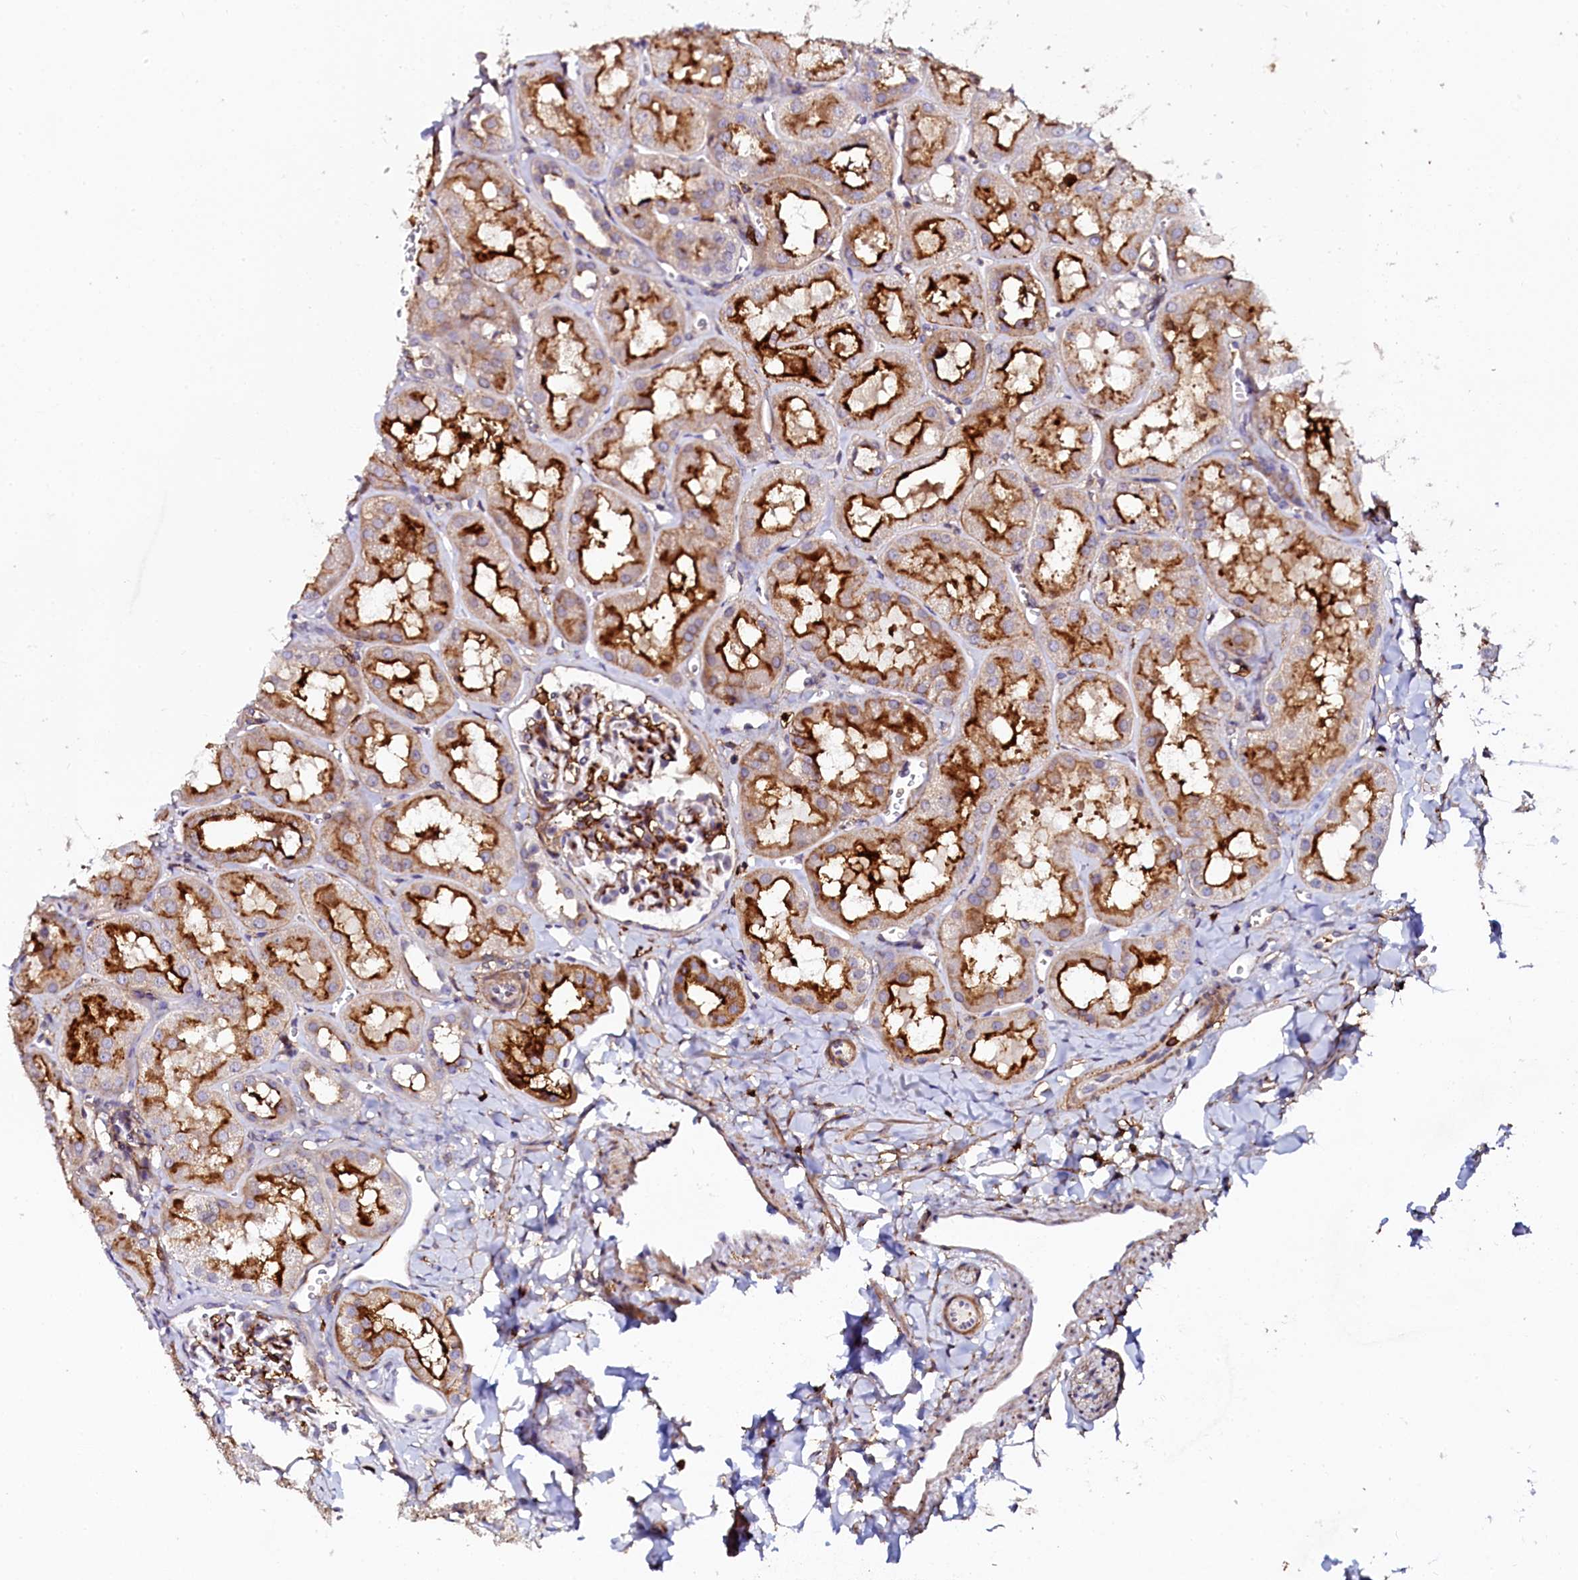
{"staining": {"intensity": "moderate", "quantity": "<25%", "location": "cytoplasmic/membranous"}, "tissue": "kidney", "cell_type": "Cells in glomeruli", "image_type": "normal", "snomed": [{"axis": "morphology", "description": "Normal tissue, NOS"}, {"axis": "topography", "description": "Kidney"}, {"axis": "topography", "description": "Urinary bladder"}], "caption": "Immunohistochemistry (IHC) (DAB) staining of benign kidney exhibits moderate cytoplasmic/membranous protein positivity in about <25% of cells in glomeruli. (Brightfield microscopy of DAB IHC at high magnification).", "gene": "AAAS", "patient": {"sex": "male", "age": 16}}